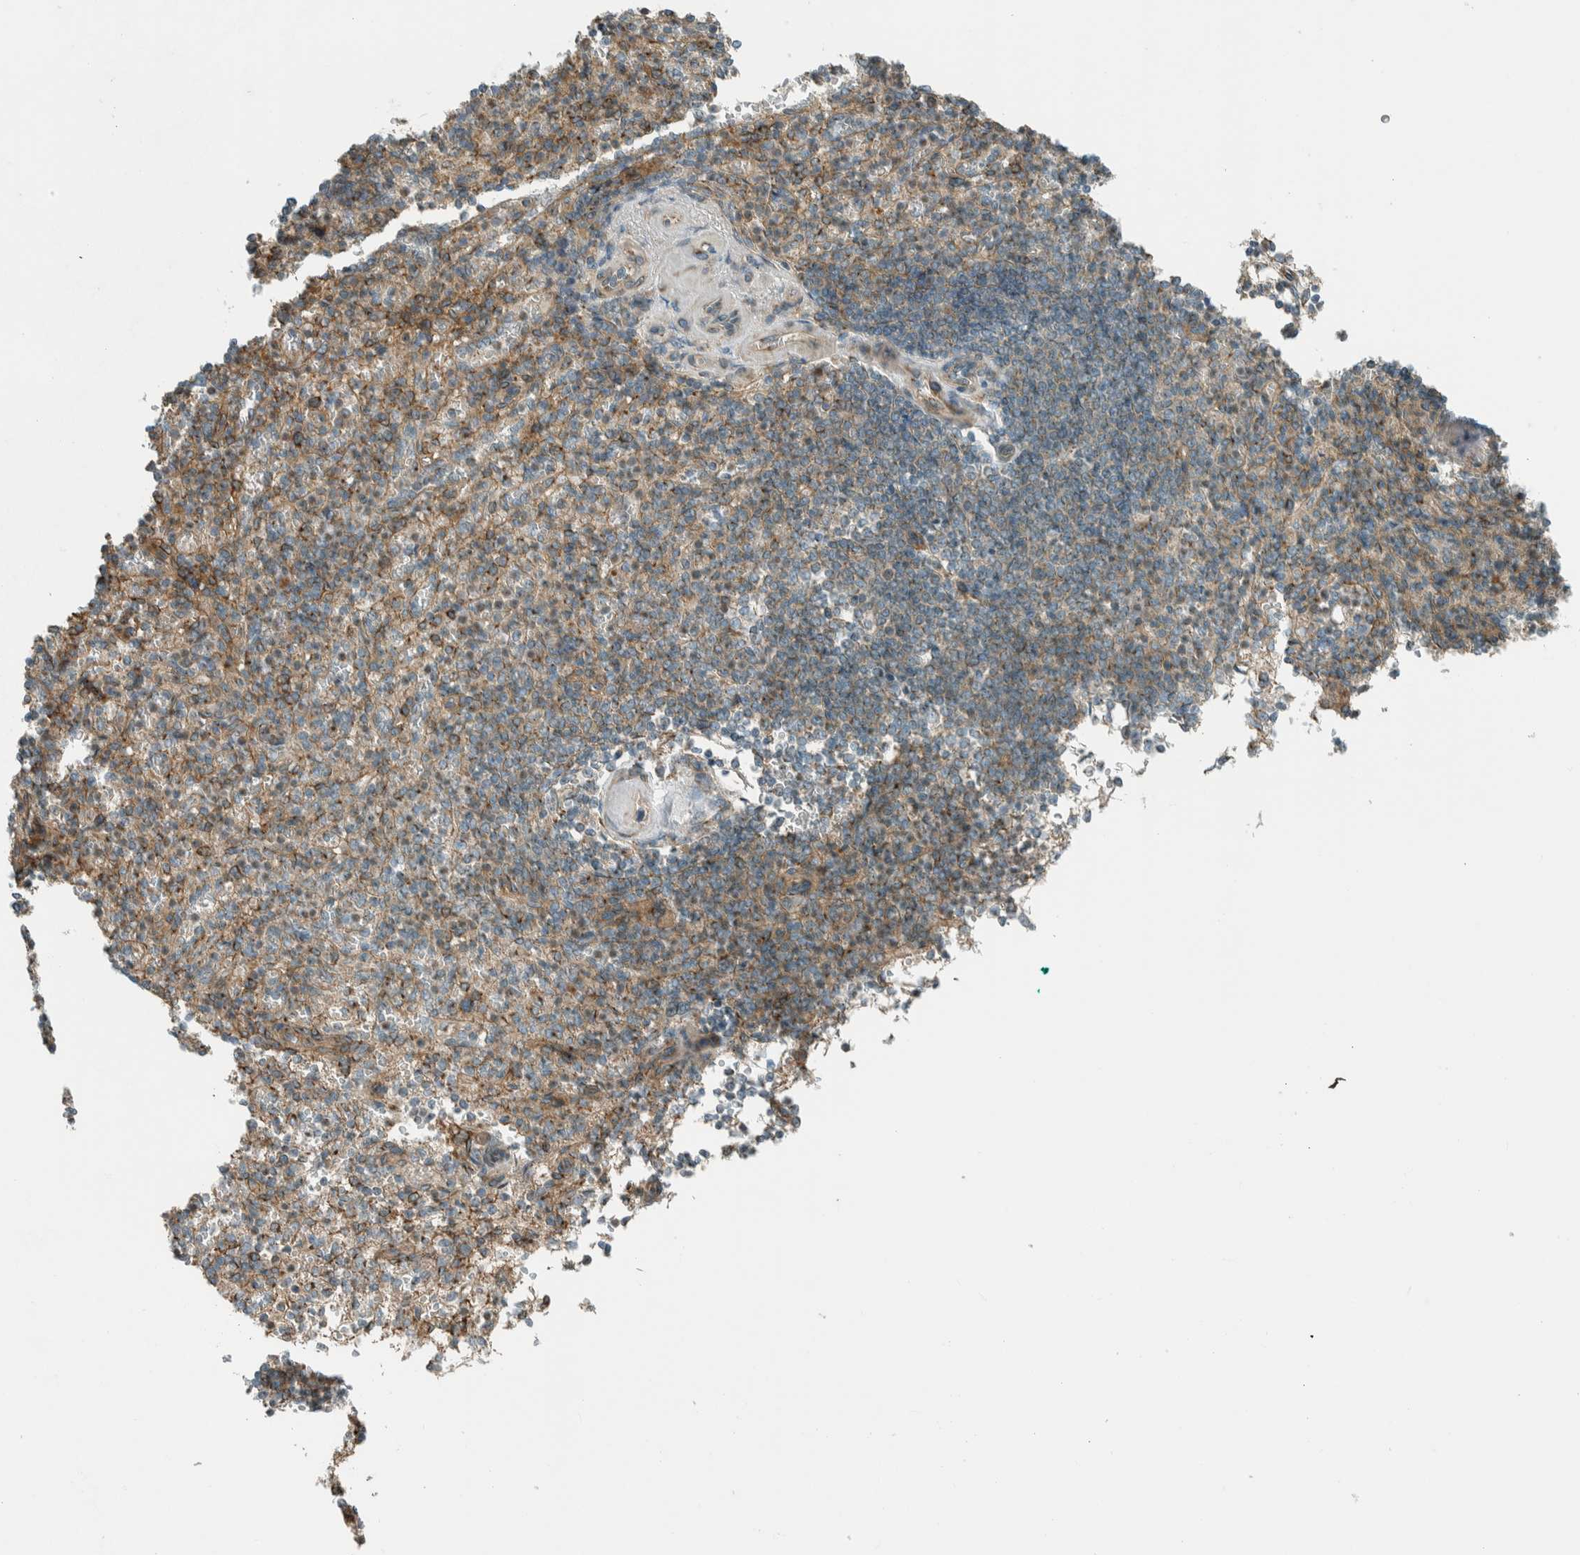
{"staining": {"intensity": "moderate", "quantity": ">75%", "location": "cytoplasmic/membranous"}, "tissue": "spleen", "cell_type": "Cells in red pulp", "image_type": "normal", "snomed": [{"axis": "morphology", "description": "Normal tissue, NOS"}, {"axis": "topography", "description": "Spleen"}], "caption": "Immunohistochemical staining of benign spleen displays medium levels of moderate cytoplasmic/membranous staining in approximately >75% of cells in red pulp.", "gene": "EXOC7", "patient": {"sex": "female", "age": 74}}